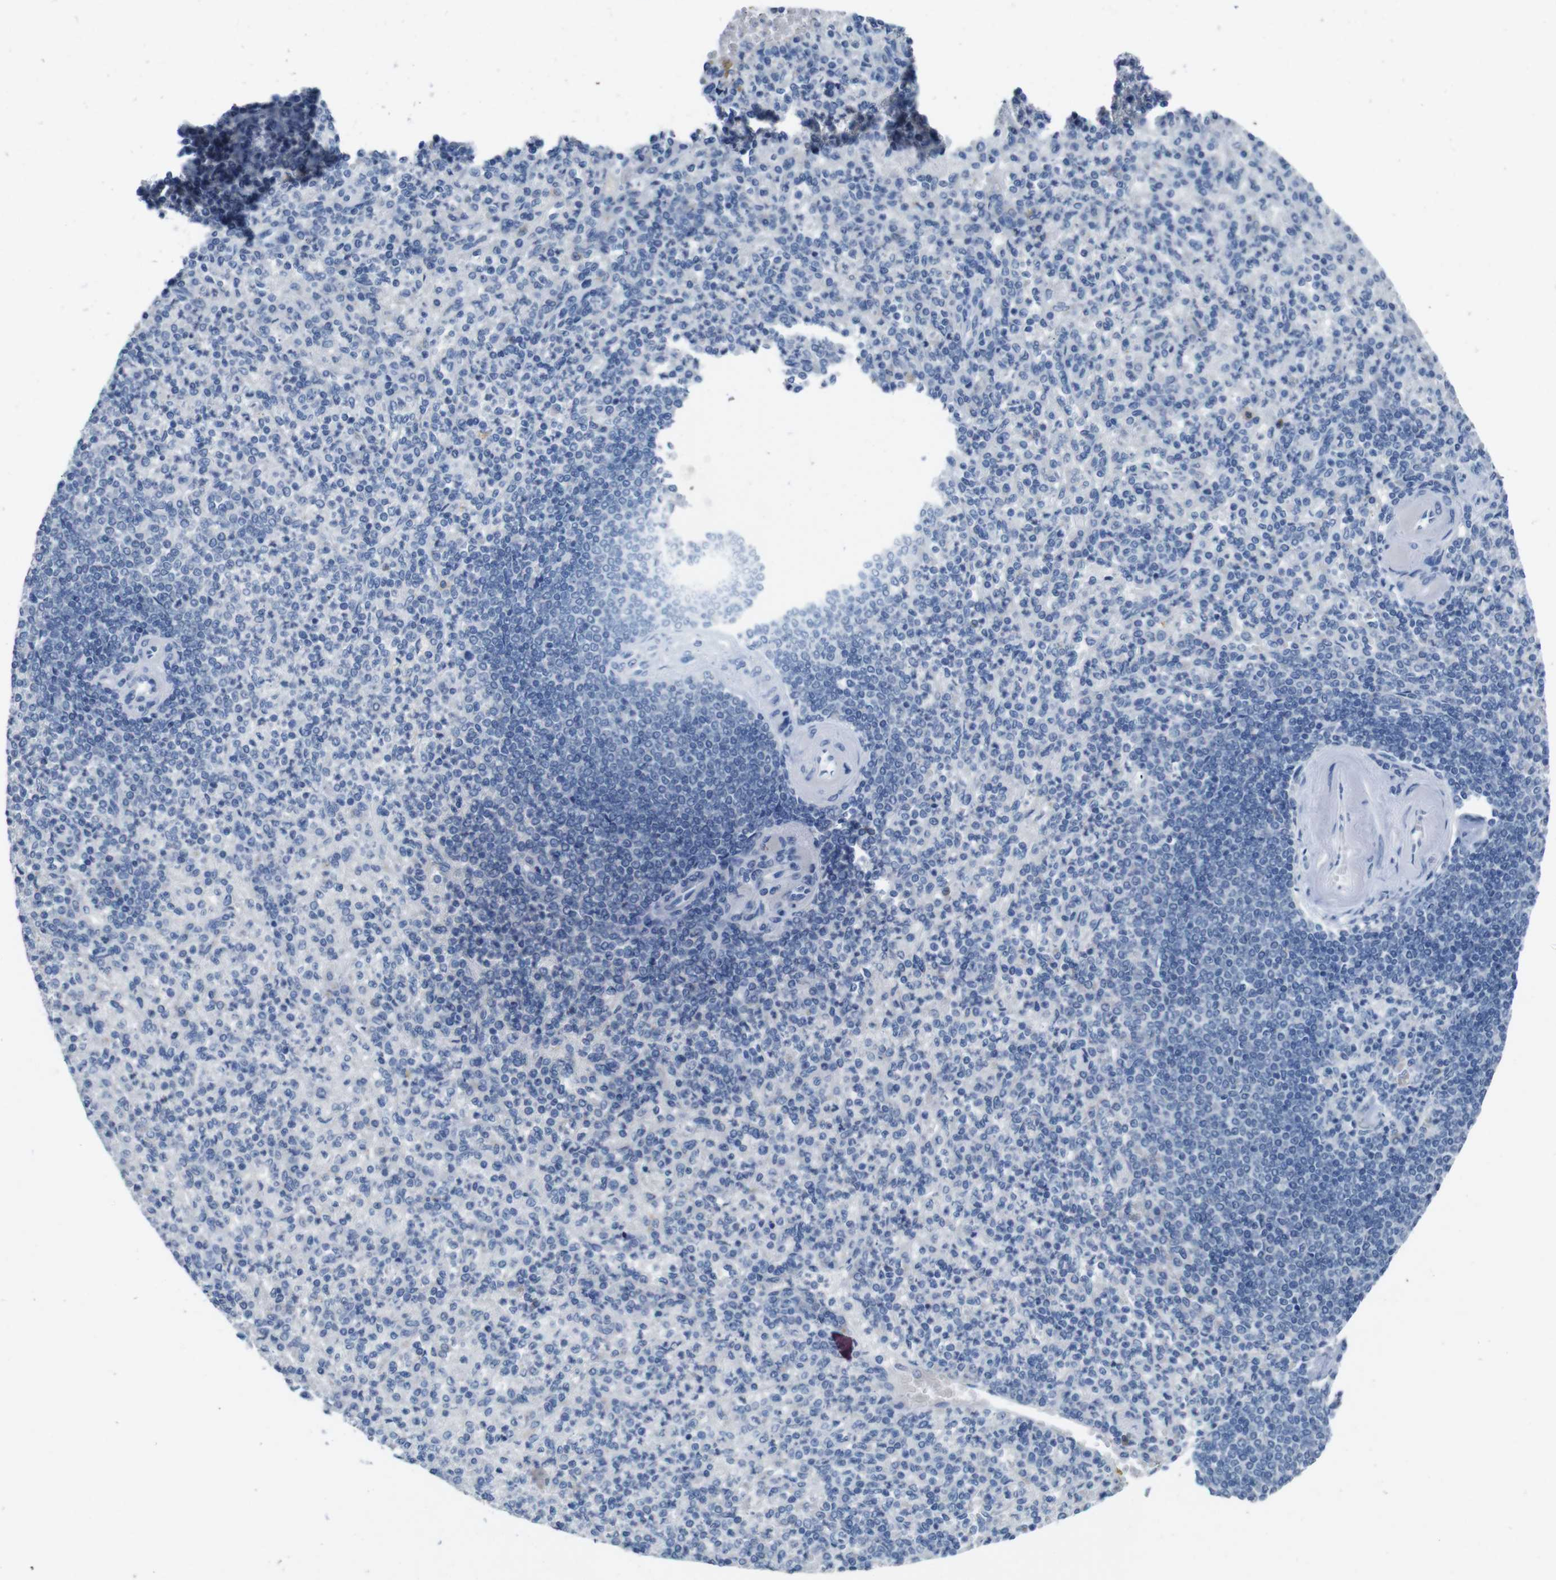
{"staining": {"intensity": "negative", "quantity": "none", "location": "none"}, "tissue": "spleen", "cell_type": "Cells in red pulp", "image_type": "normal", "snomed": [{"axis": "morphology", "description": "Normal tissue, NOS"}, {"axis": "topography", "description": "Spleen"}], "caption": "This is an immunohistochemistry image of unremarkable spleen. There is no staining in cells in red pulp.", "gene": "SLC2A8", "patient": {"sex": "female", "age": 74}}